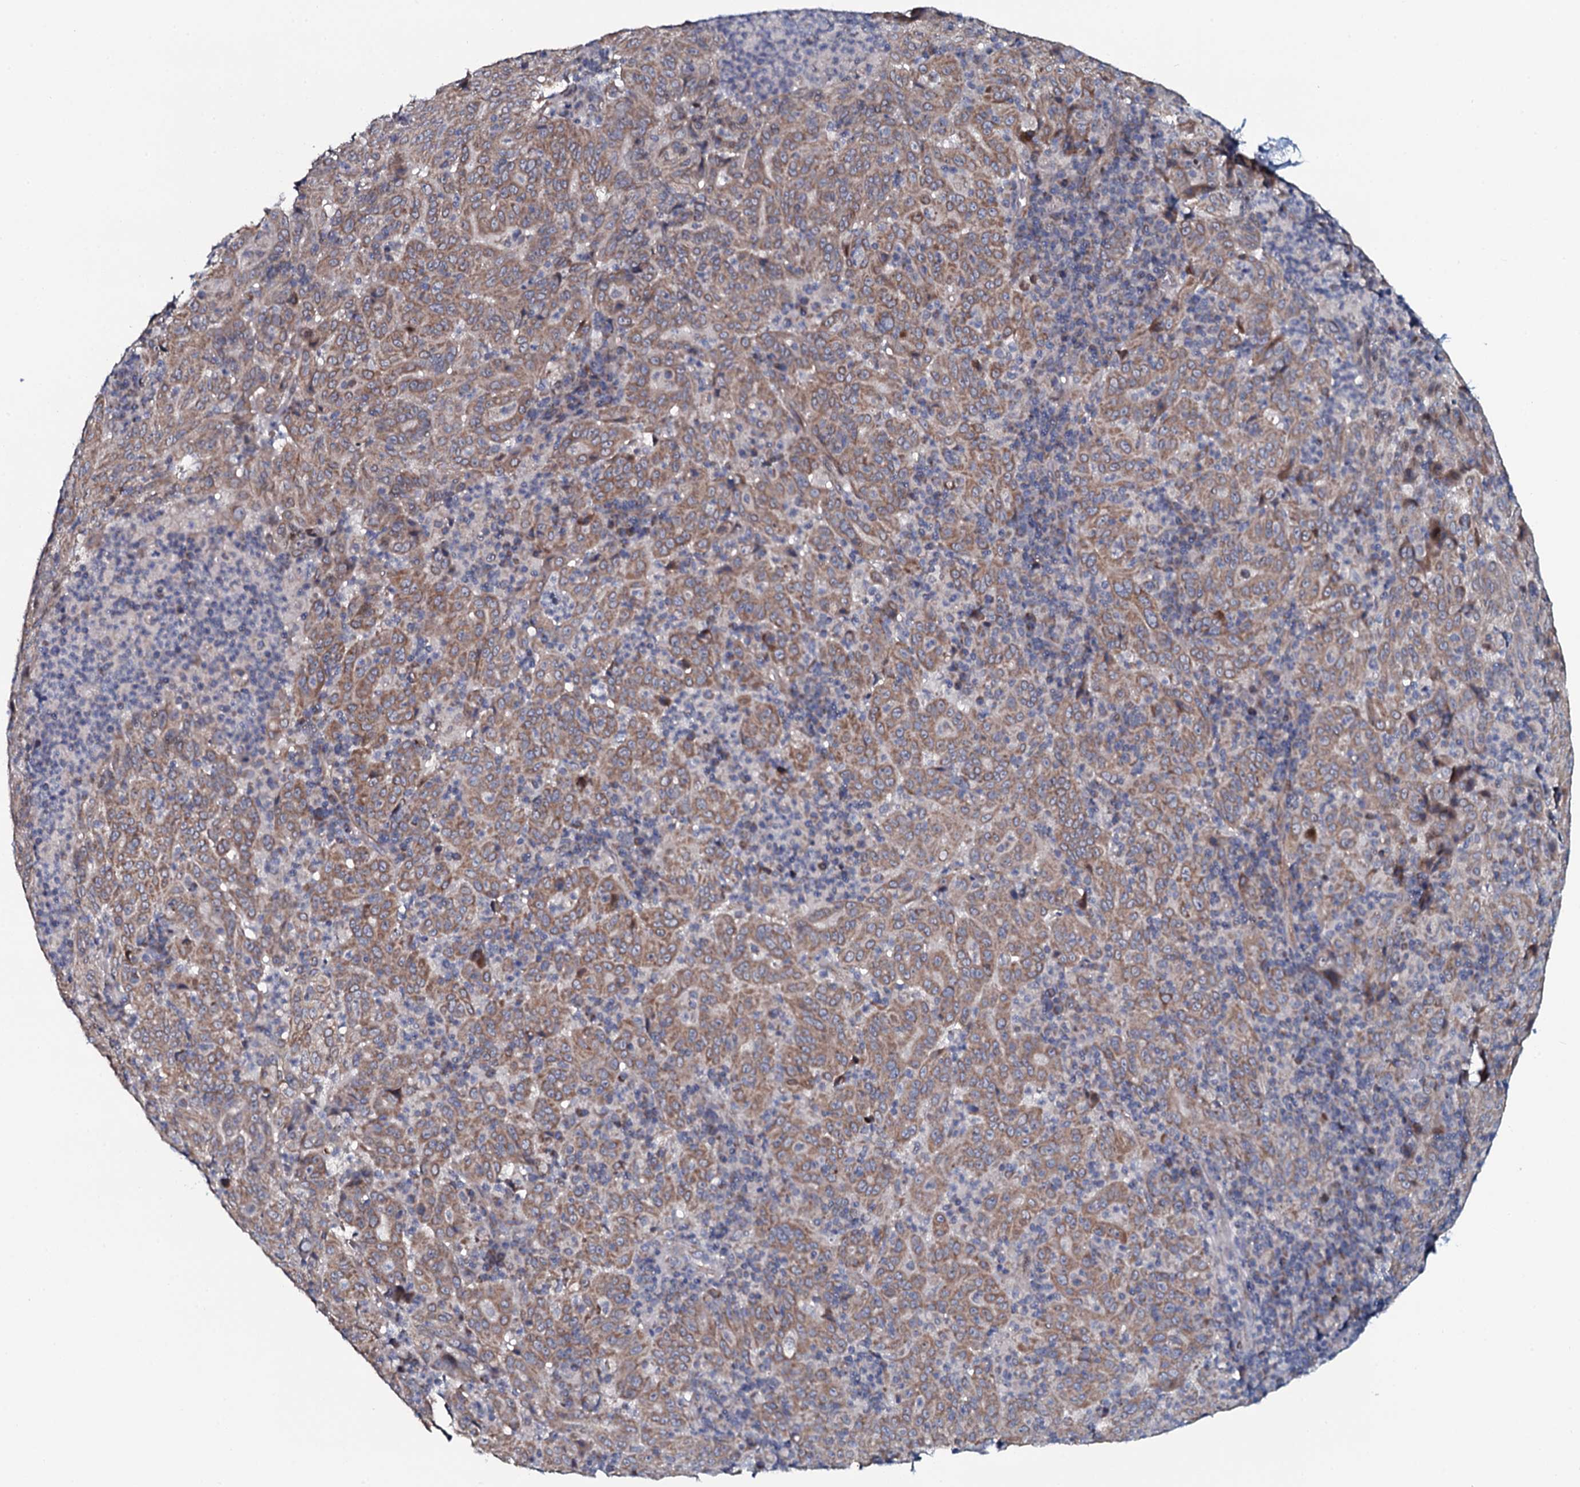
{"staining": {"intensity": "moderate", "quantity": ">75%", "location": "cytoplasmic/membranous"}, "tissue": "pancreatic cancer", "cell_type": "Tumor cells", "image_type": "cancer", "snomed": [{"axis": "morphology", "description": "Adenocarcinoma, NOS"}, {"axis": "topography", "description": "Pancreas"}], "caption": "This micrograph demonstrates immunohistochemistry staining of human adenocarcinoma (pancreatic), with medium moderate cytoplasmic/membranous expression in approximately >75% of tumor cells.", "gene": "KCTD4", "patient": {"sex": "male", "age": 63}}